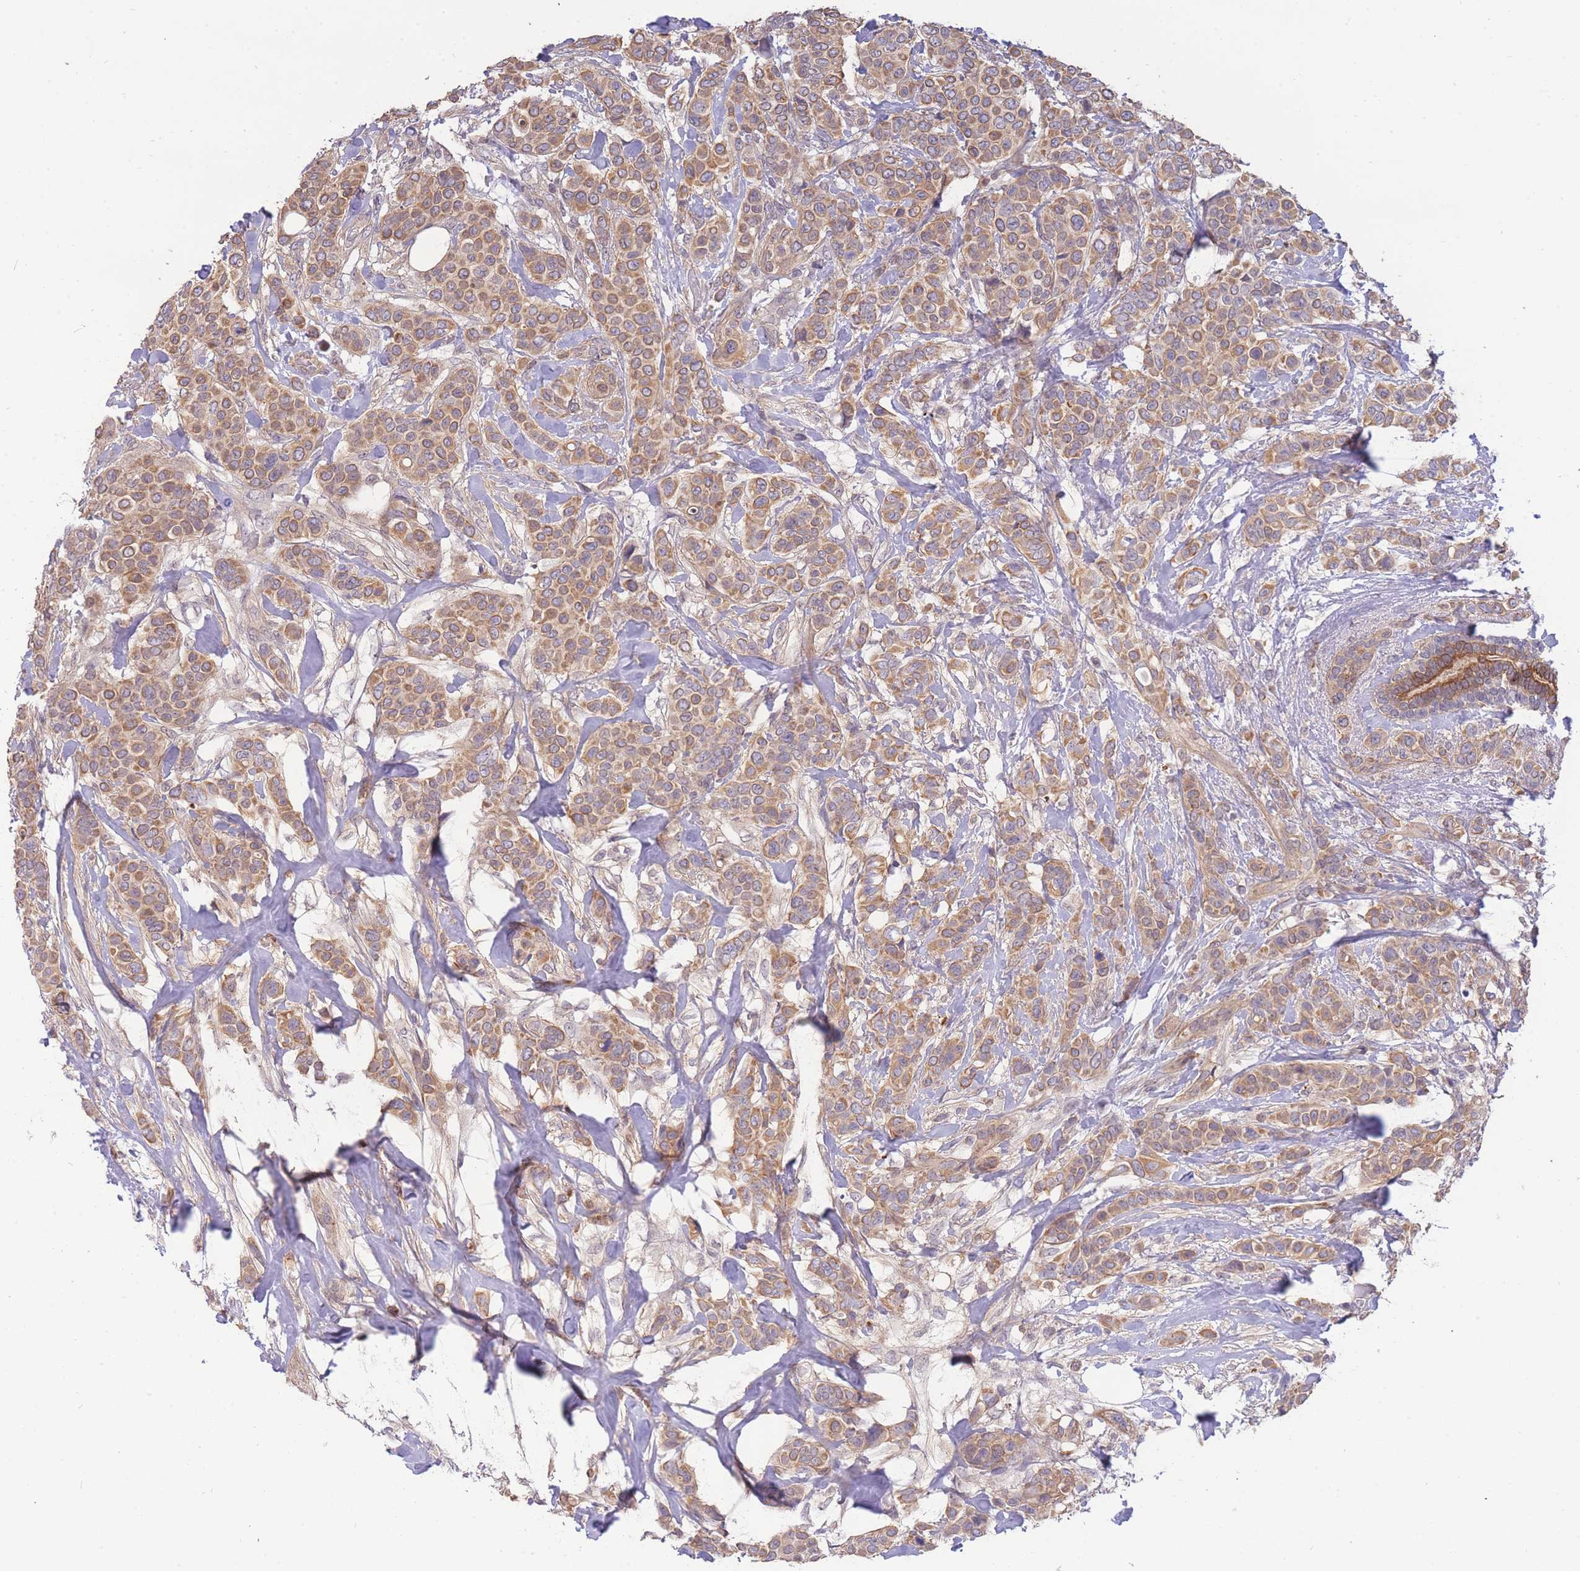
{"staining": {"intensity": "moderate", "quantity": ">75%", "location": "cytoplasmic/membranous"}, "tissue": "breast cancer", "cell_type": "Tumor cells", "image_type": "cancer", "snomed": [{"axis": "morphology", "description": "Lobular carcinoma"}, {"axis": "topography", "description": "Breast"}], "caption": "Brown immunohistochemical staining in human breast cancer reveals moderate cytoplasmic/membranous staining in approximately >75% of tumor cells.", "gene": "SMC6", "patient": {"sex": "female", "age": 51}}